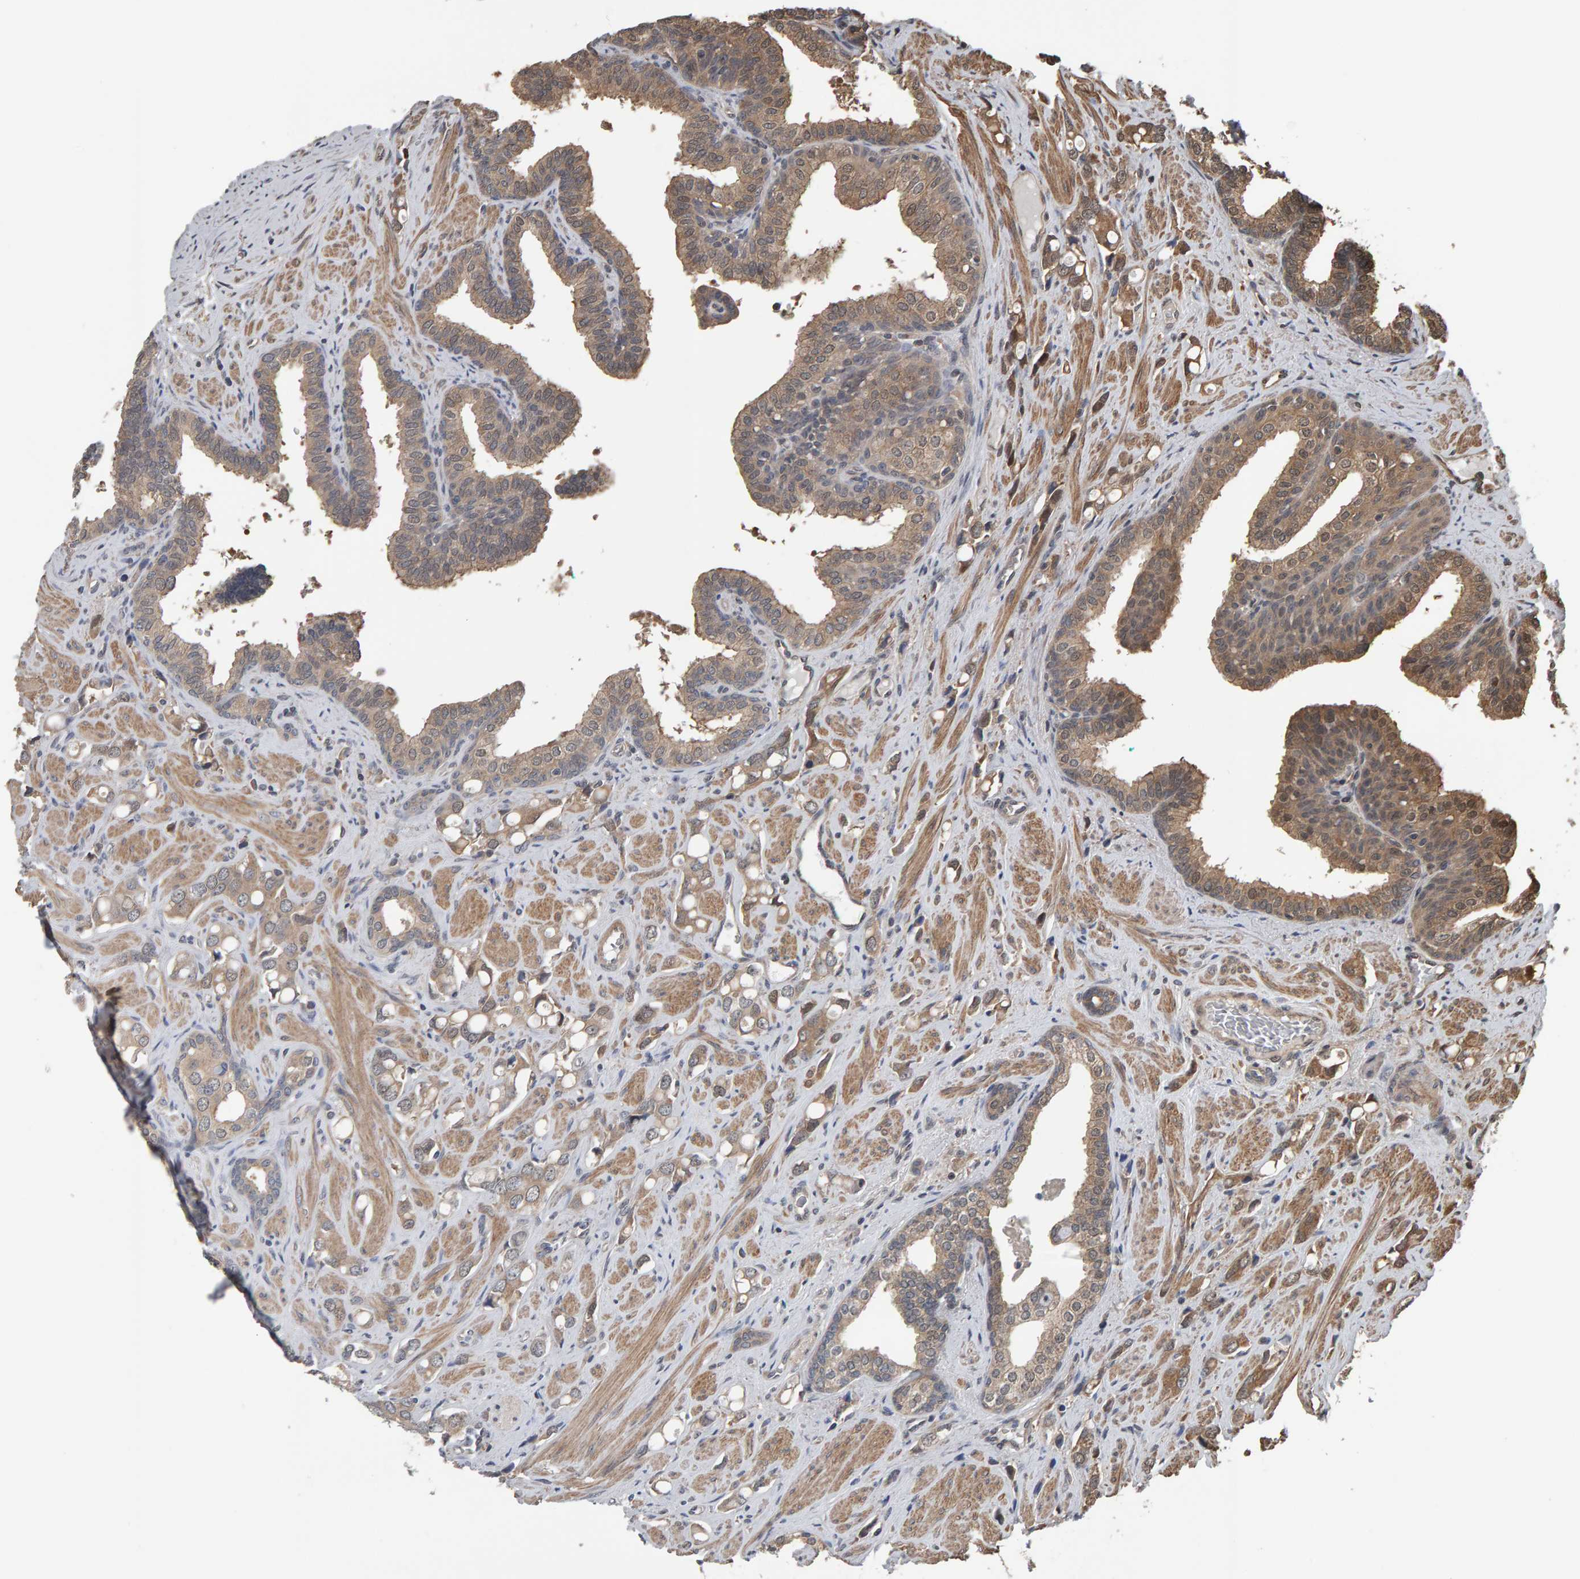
{"staining": {"intensity": "weak", "quantity": ">75%", "location": "cytoplasmic/membranous"}, "tissue": "prostate cancer", "cell_type": "Tumor cells", "image_type": "cancer", "snomed": [{"axis": "morphology", "description": "Adenocarcinoma, High grade"}, {"axis": "topography", "description": "Prostate"}], "caption": "A brown stain shows weak cytoplasmic/membranous staining of a protein in human prostate cancer (high-grade adenocarcinoma) tumor cells. (brown staining indicates protein expression, while blue staining denotes nuclei).", "gene": "COASY", "patient": {"sex": "male", "age": 52}}